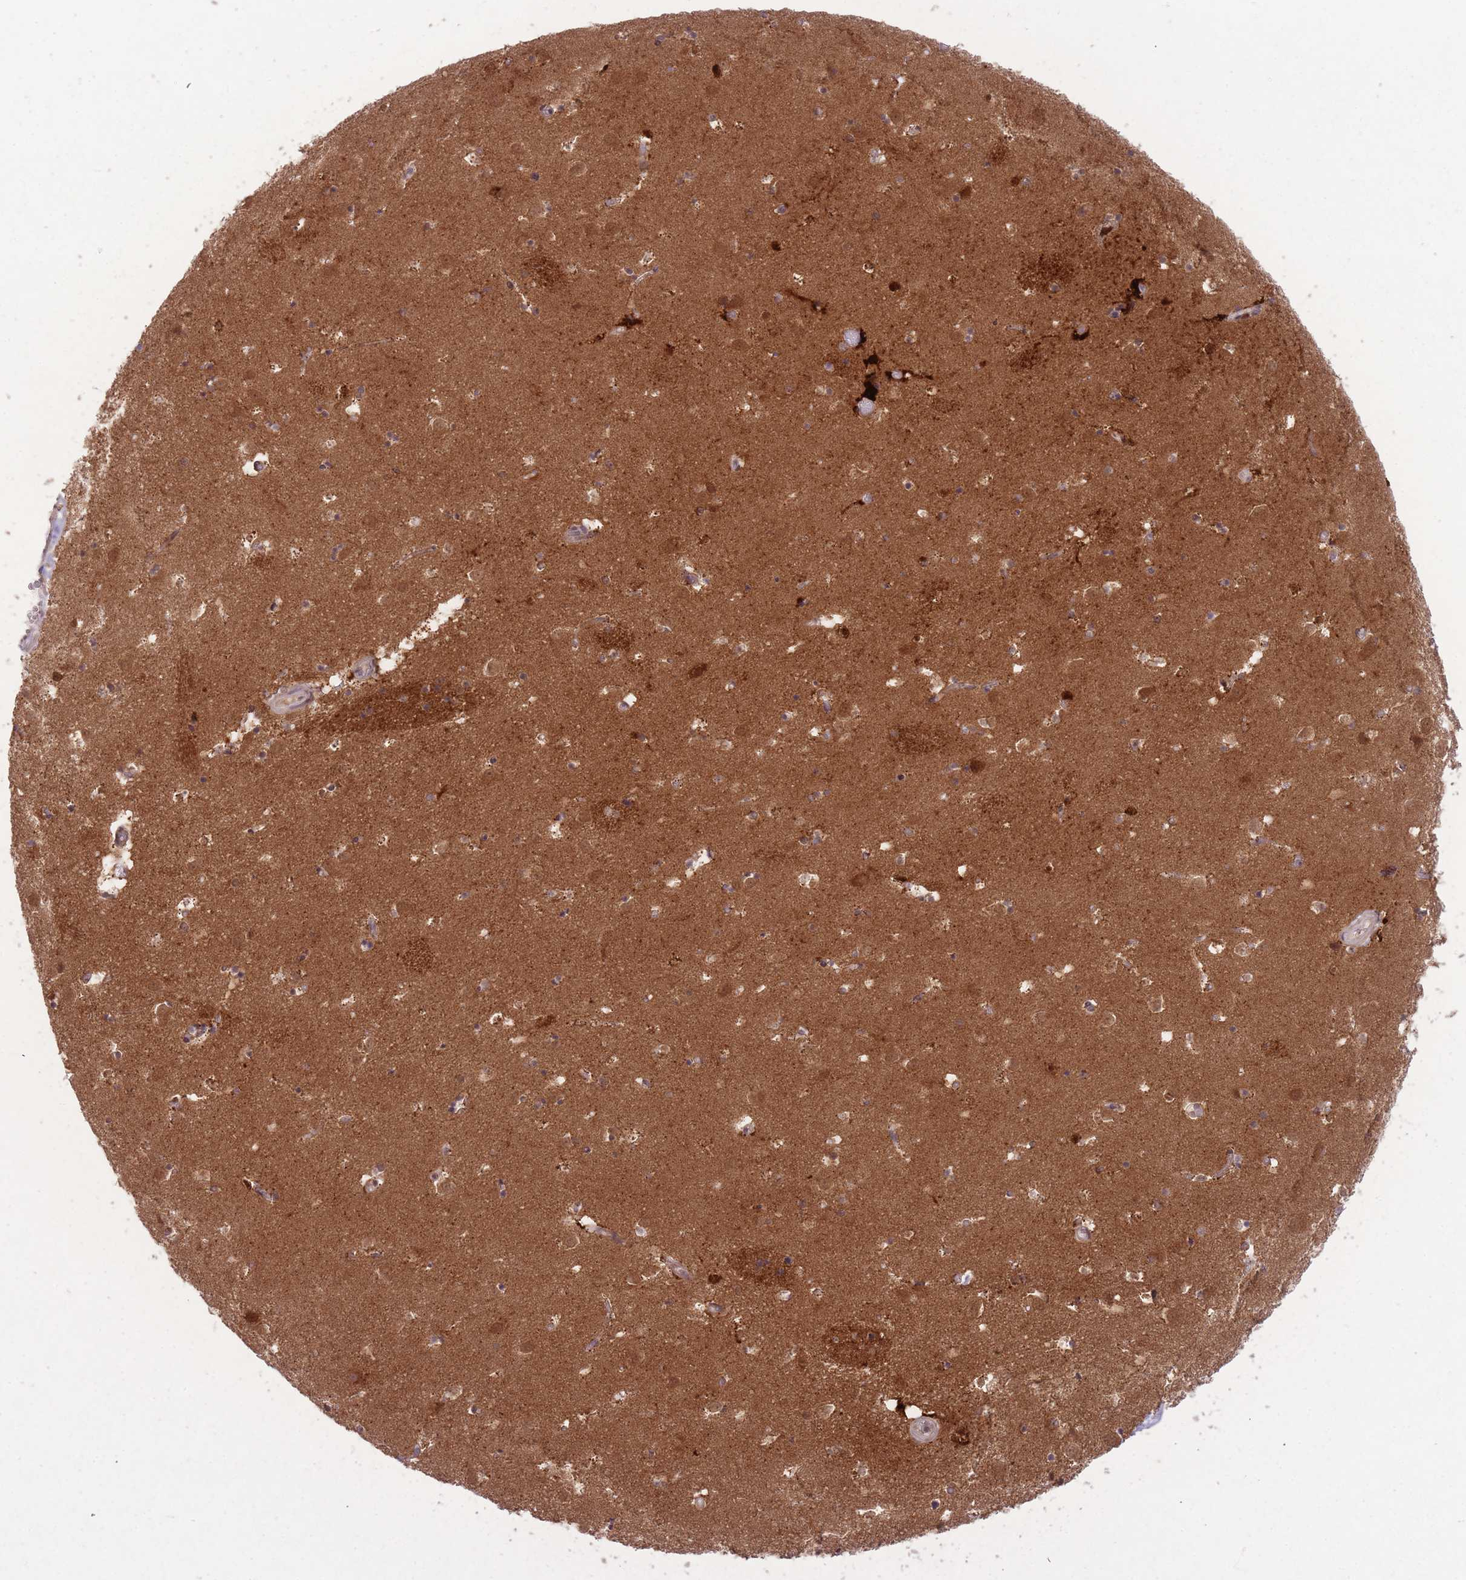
{"staining": {"intensity": "moderate", "quantity": "25%-75%", "location": "cytoplasmic/membranous,nuclear"}, "tissue": "caudate", "cell_type": "Glial cells", "image_type": "normal", "snomed": [{"axis": "morphology", "description": "Normal tissue, NOS"}, {"axis": "topography", "description": "Lateral ventricle wall"}], "caption": "Protein expression analysis of normal caudate demonstrates moderate cytoplasmic/membranous,nuclear positivity in approximately 25%-75% of glial cells.", "gene": "DPYSL4", "patient": {"sex": "male", "age": 25}}